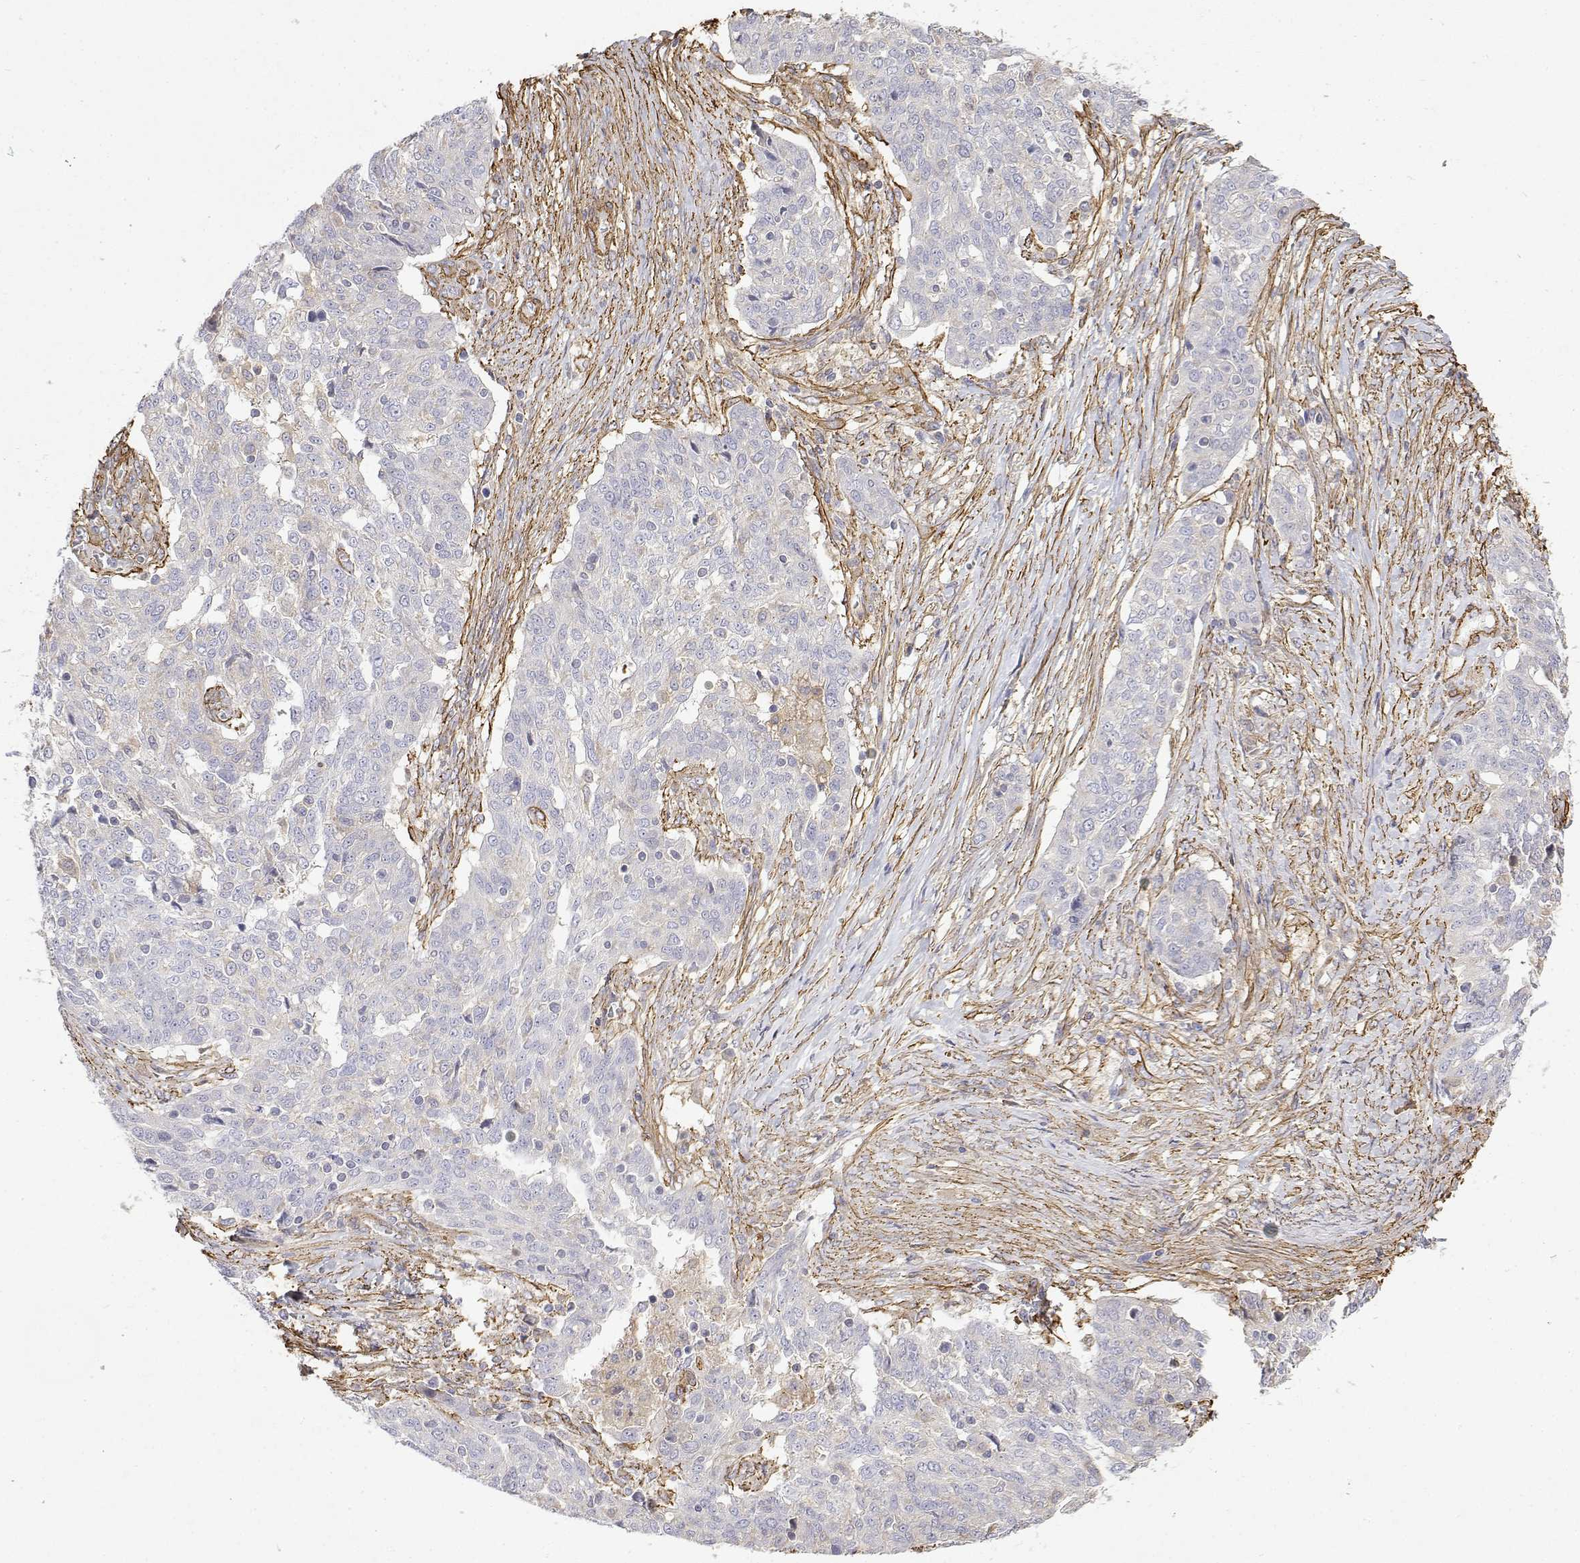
{"staining": {"intensity": "negative", "quantity": "none", "location": "none"}, "tissue": "ovarian cancer", "cell_type": "Tumor cells", "image_type": "cancer", "snomed": [{"axis": "morphology", "description": "Cystadenocarcinoma, serous, NOS"}, {"axis": "topography", "description": "Ovary"}], "caption": "Tumor cells show no significant protein positivity in ovarian serous cystadenocarcinoma.", "gene": "SOWAHD", "patient": {"sex": "female", "age": 67}}